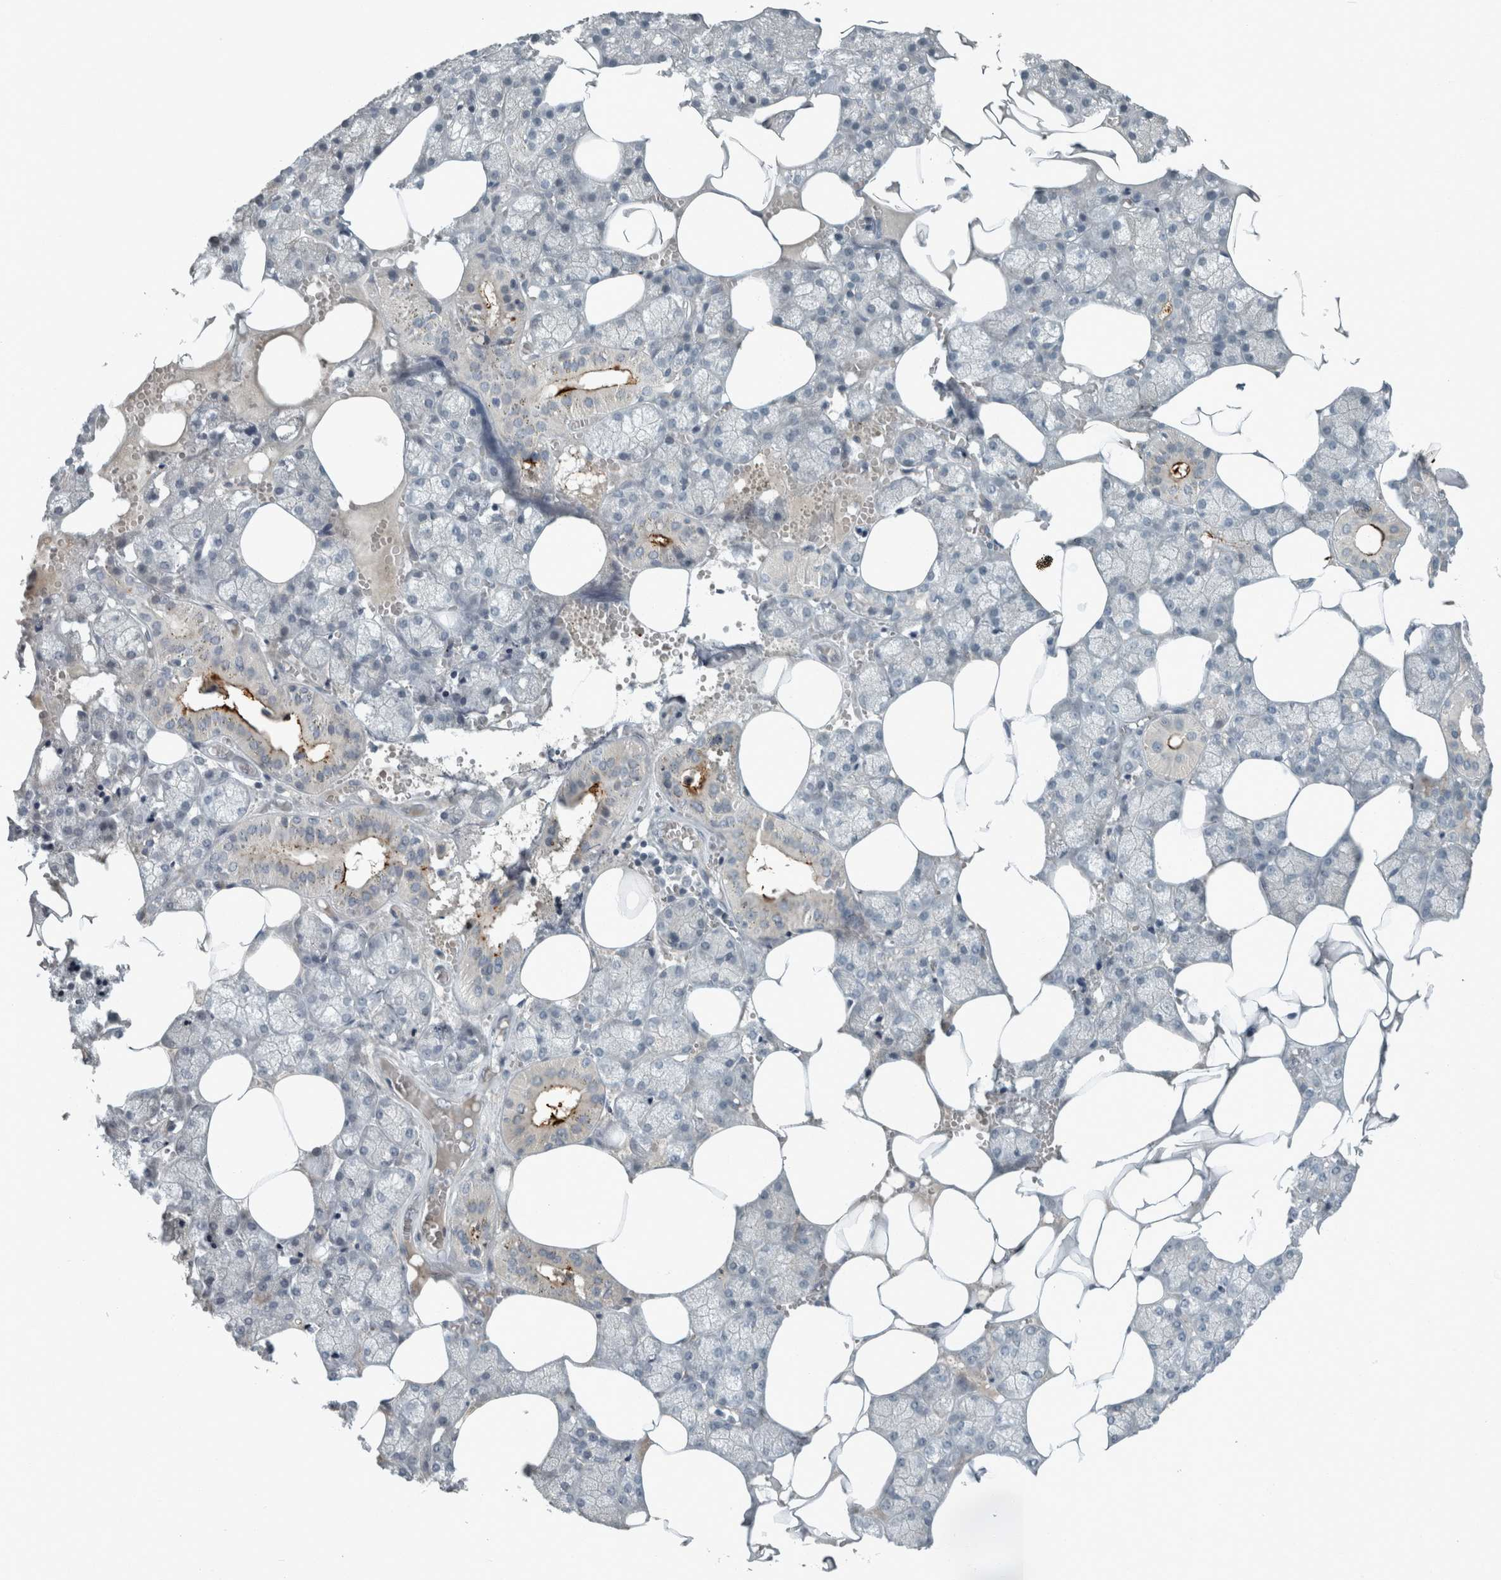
{"staining": {"intensity": "weak", "quantity": "<25%", "location": "cytoplasmic/membranous"}, "tissue": "salivary gland", "cell_type": "Glandular cells", "image_type": "normal", "snomed": [{"axis": "morphology", "description": "Normal tissue, NOS"}, {"axis": "topography", "description": "Salivary gland"}], "caption": "Immunohistochemical staining of unremarkable human salivary gland reveals no significant staining in glandular cells.", "gene": "KIF1C", "patient": {"sex": "male", "age": 62}}